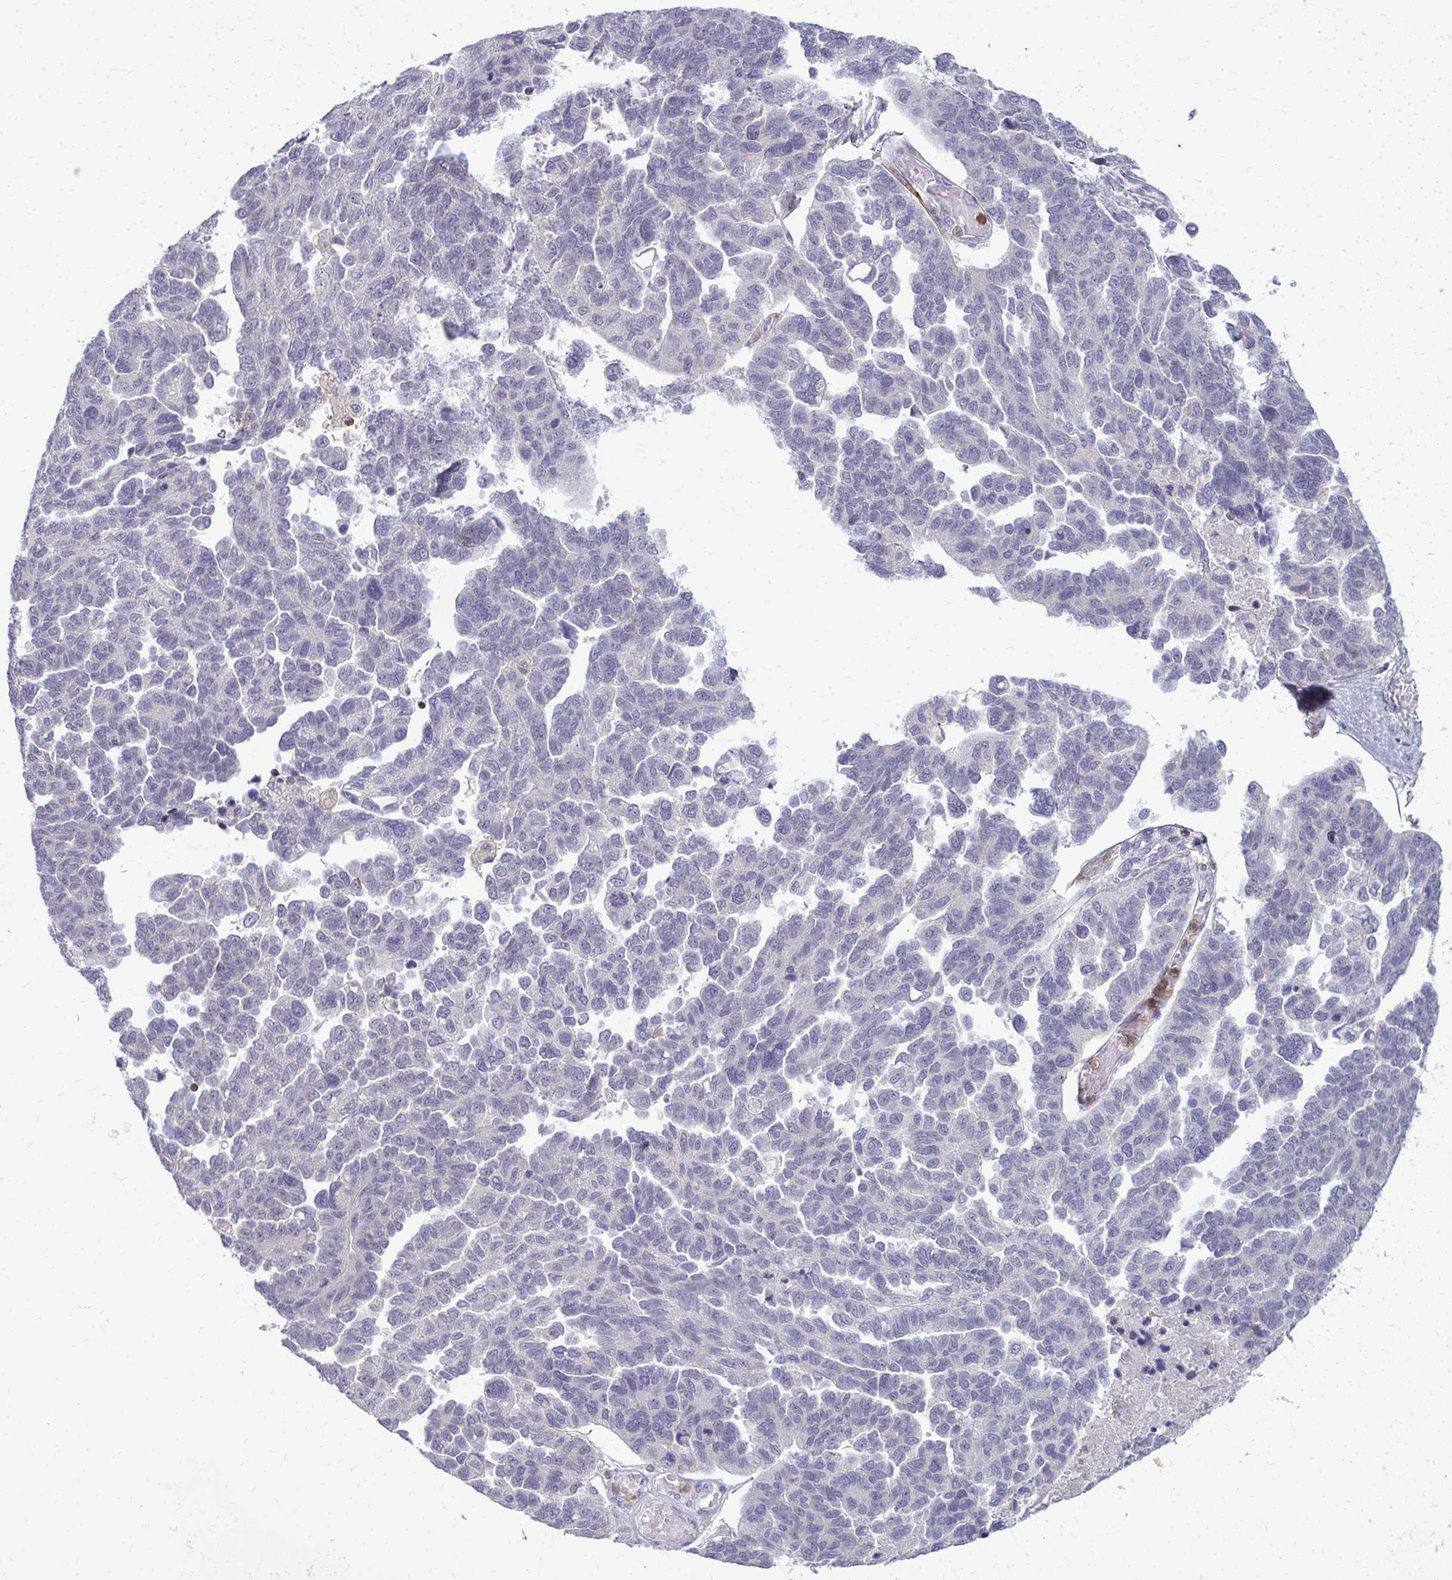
{"staining": {"intensity": "negative", "quantity": "none", "location": "none"}, "tissue": "ovarian cancer", "cell_type": "Tumor cells", "image_type": "cancer", "snomed": [{"axis": "morphology", "description": "Cystadenocarcinoma, serous, NOS"}, {"axis": "topography", "description": "Ovary"}], "caption": "This is a image of immunohistochemistry (IHC) staining of ovarian serous cystadenocarcinoma, which shows no expression in tumor cells.", "gene": "AP5M1", "patient": {"sex": "female", "age": 64}}